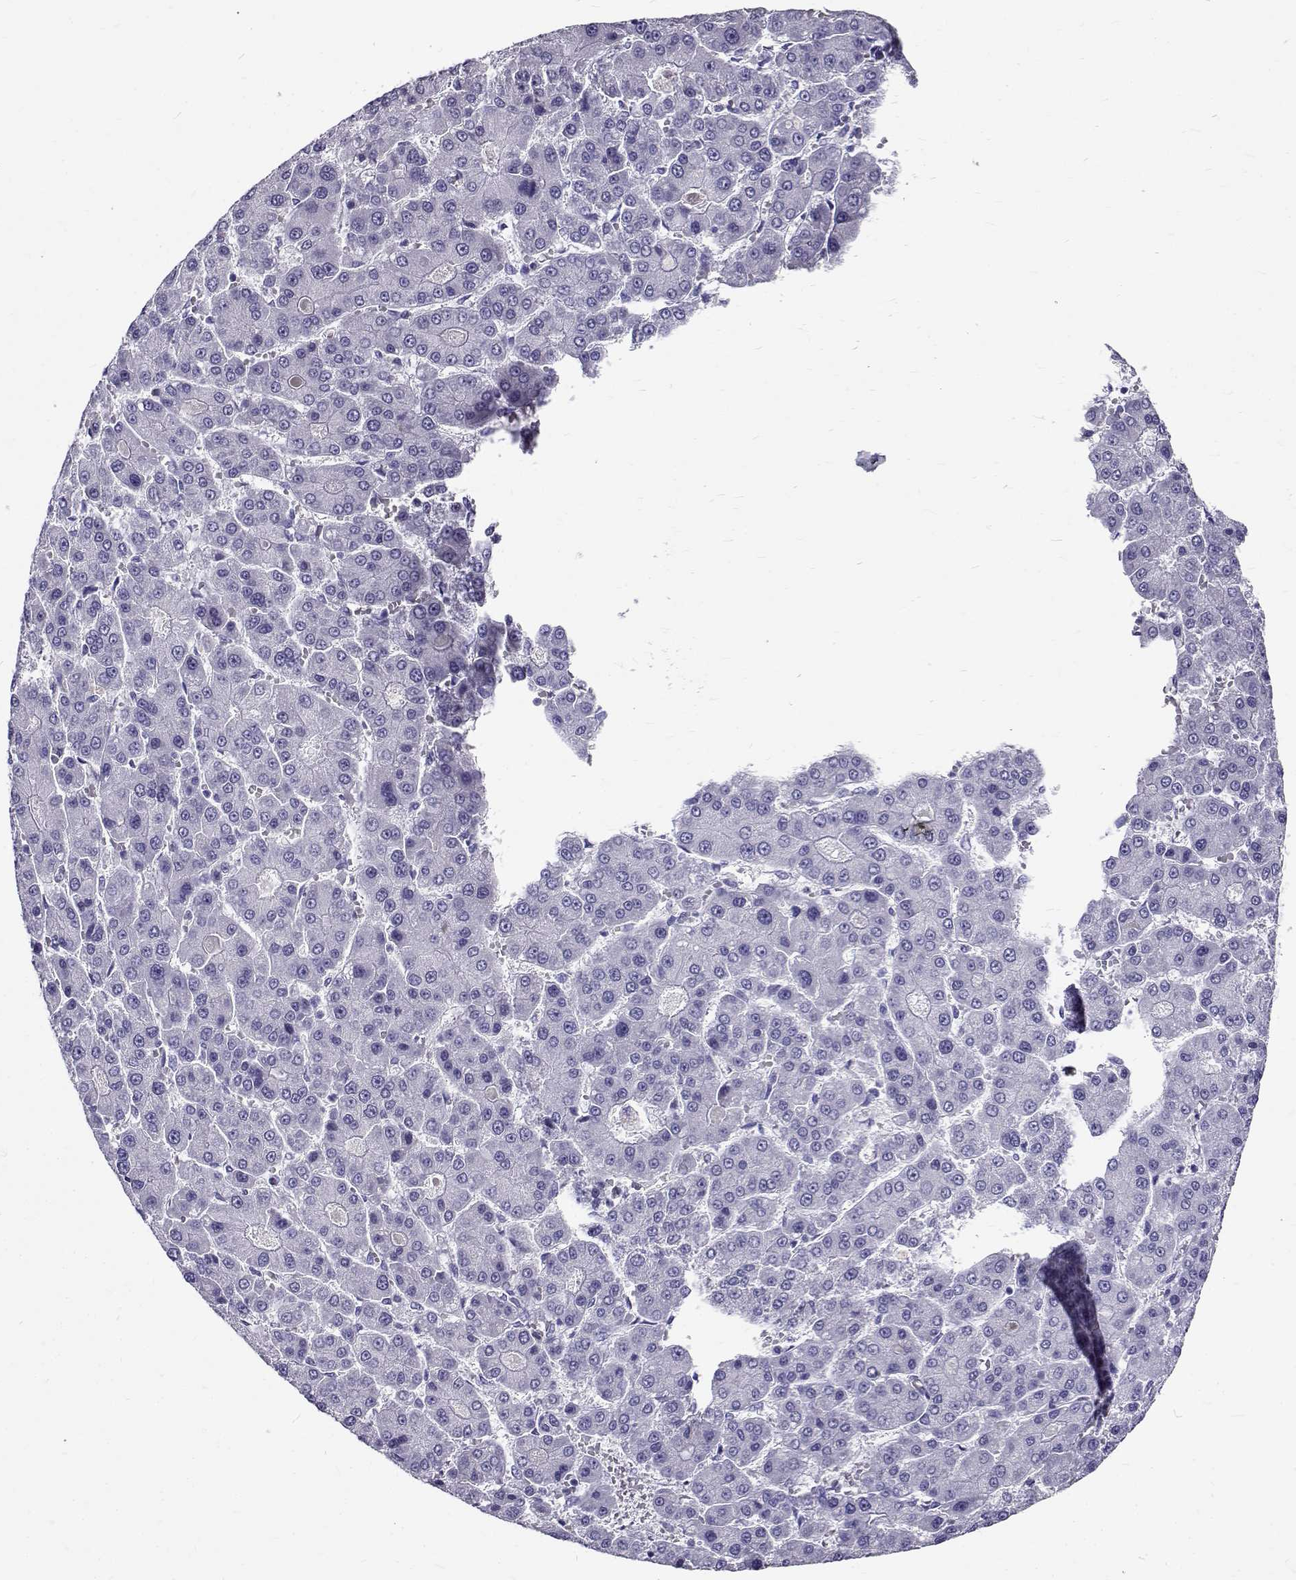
{"staining": {"intensity": "negative", "quantity": "none", "location": "none"}, "tissue": "liver cancer", "cell_type": "Tumor cells", "image_type": "cancer", "snomed": [{"axis": "morphology", "description": "Carcinoma, Hepatocellular, NOS"}, {"axis": "topography", "description": "Liver"}], "caption": "This is an IHC histopathology image of human liver cancer. There is no staining in tumor cells.", "gene": "IGSF1", "patient": {"sex": "male", "age": 70}}